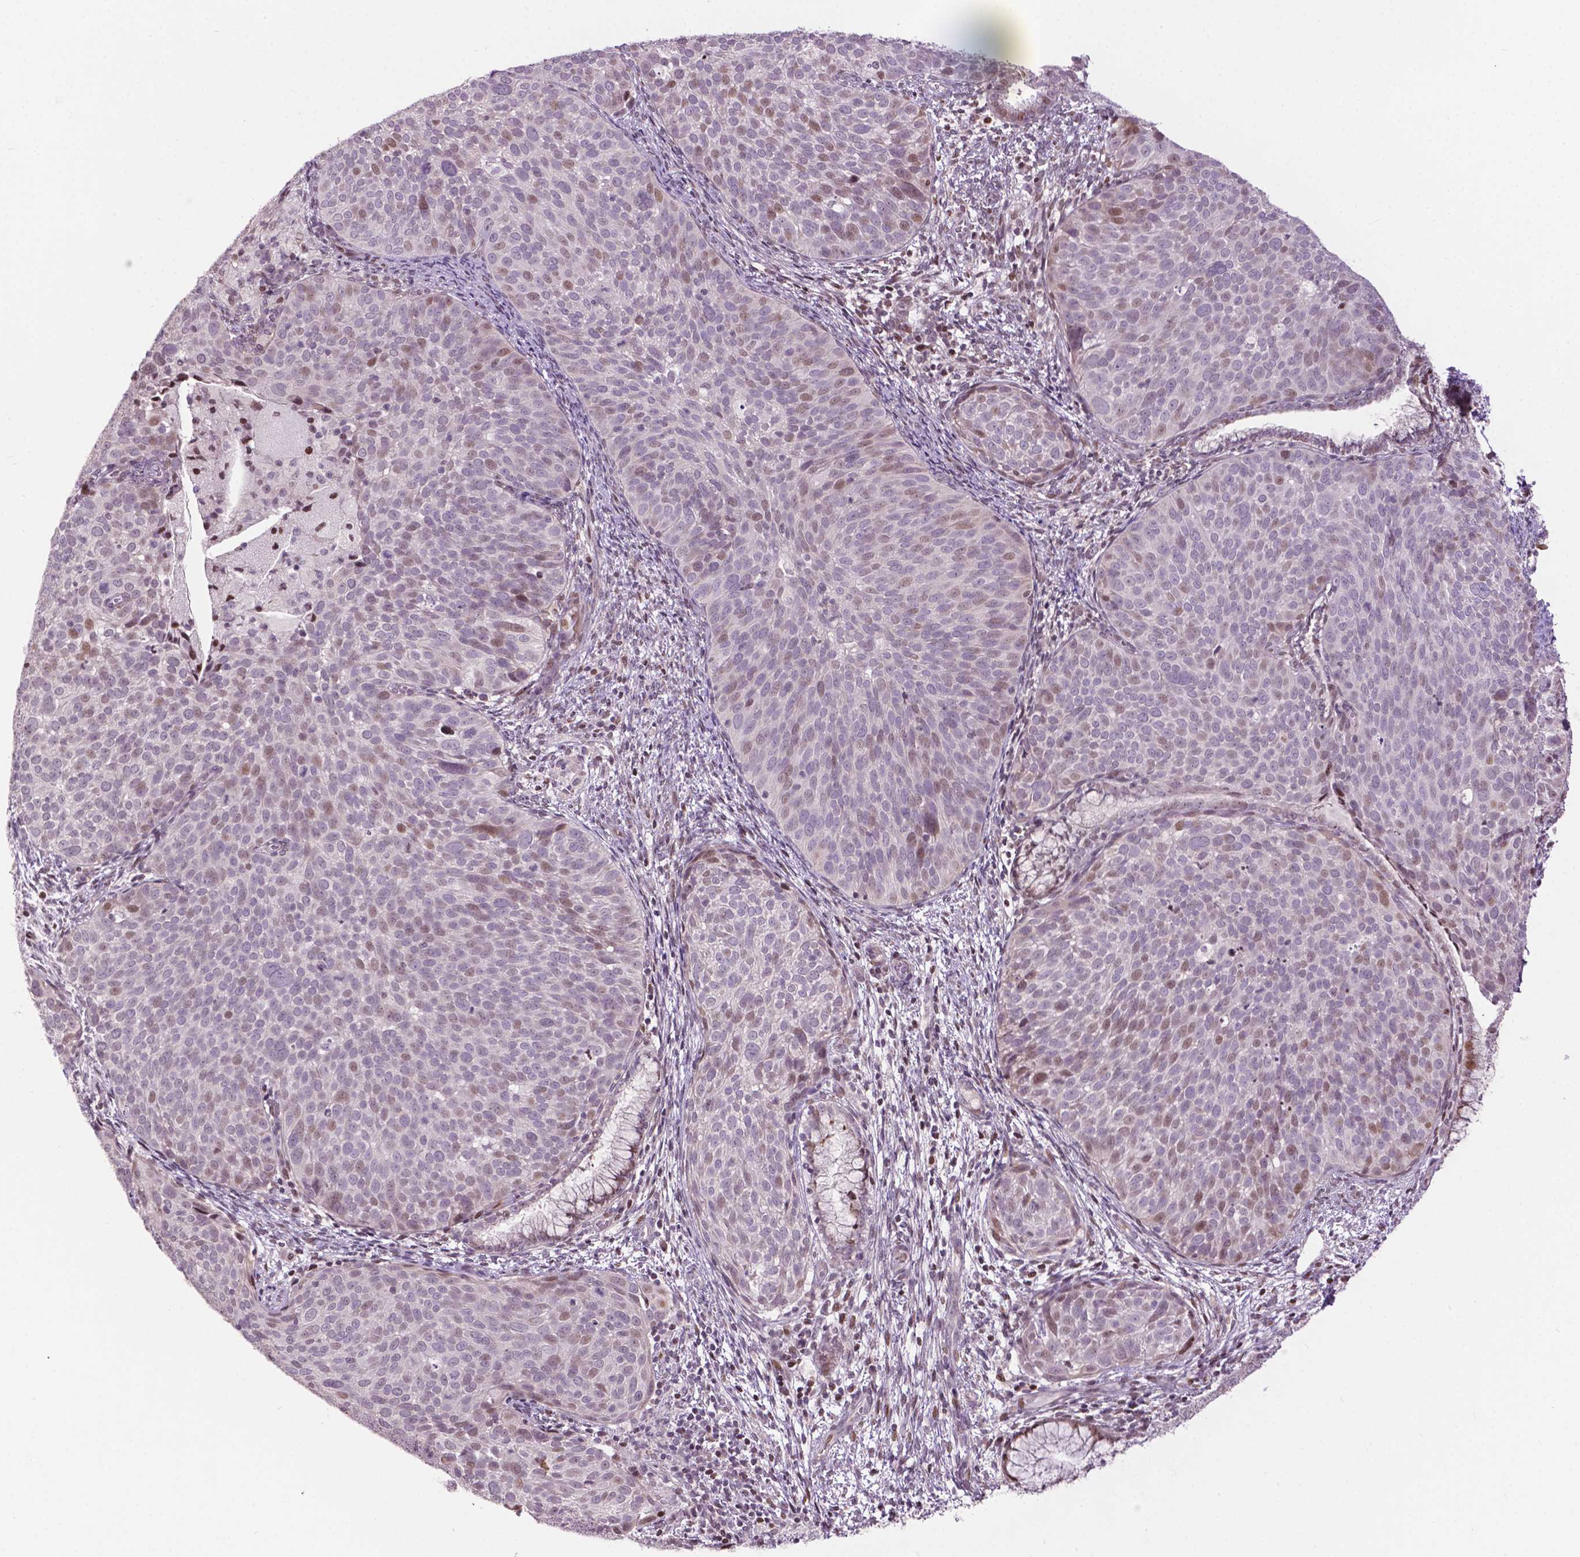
{"staining": {"intensity": "weak", "quantity": "<25%", "location": "nuclear"}, "tissue": "cervical cancer", "cell_type": "Tumor cells", "image_type": "cancer", "snomed": [{"axis": "morphology", "description": "Squamous cell carcinoma, NOS"}, {"axis": "topography", "description": "Cervix"}], "caption": "There is no significant expression in tumor cells of squamous cell carcinoma (cervical).", "gene": "PTPN18", "patient": {"sex": "female", "age": 39}}